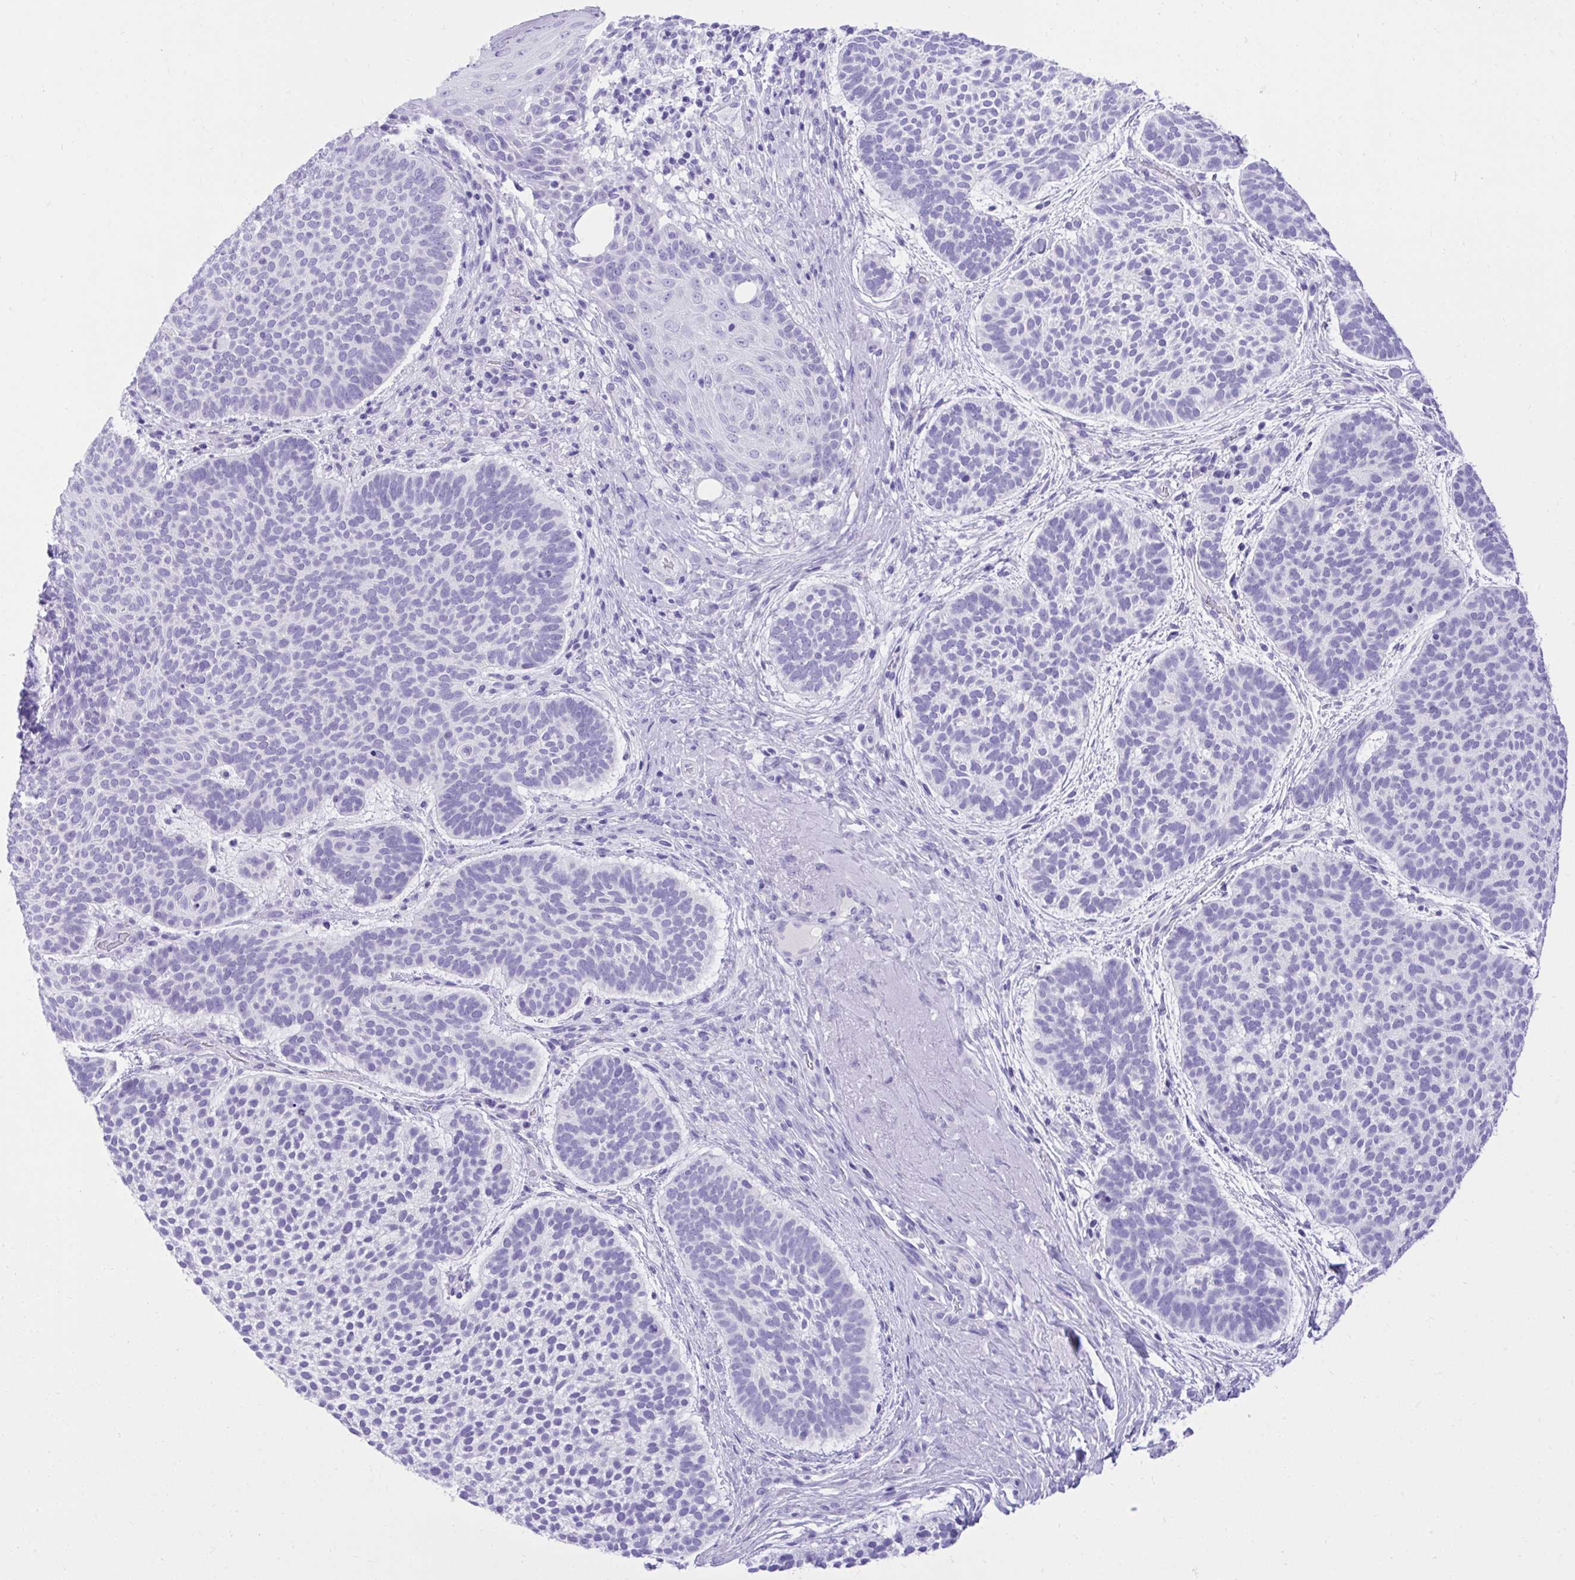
{"staining": {"intensity": "negative", "quantity": "none", "location": "none"}, "tissue": "skin cancer", "cell_type": "Tumor cells", "image_type": "cancer", "snomed": [{"axis": "morphology", "description": "Basal cell carcinoma"}, {"axis": "topography", "description": "Skin"}, {"axis": "topography", "description": "Skin of face"}], "caption": "There is no significant expression in tumor cells of skin basal cell carcinoma.", "gene": "KCNN4", "patient": {"sex": "male", "age": 73}}